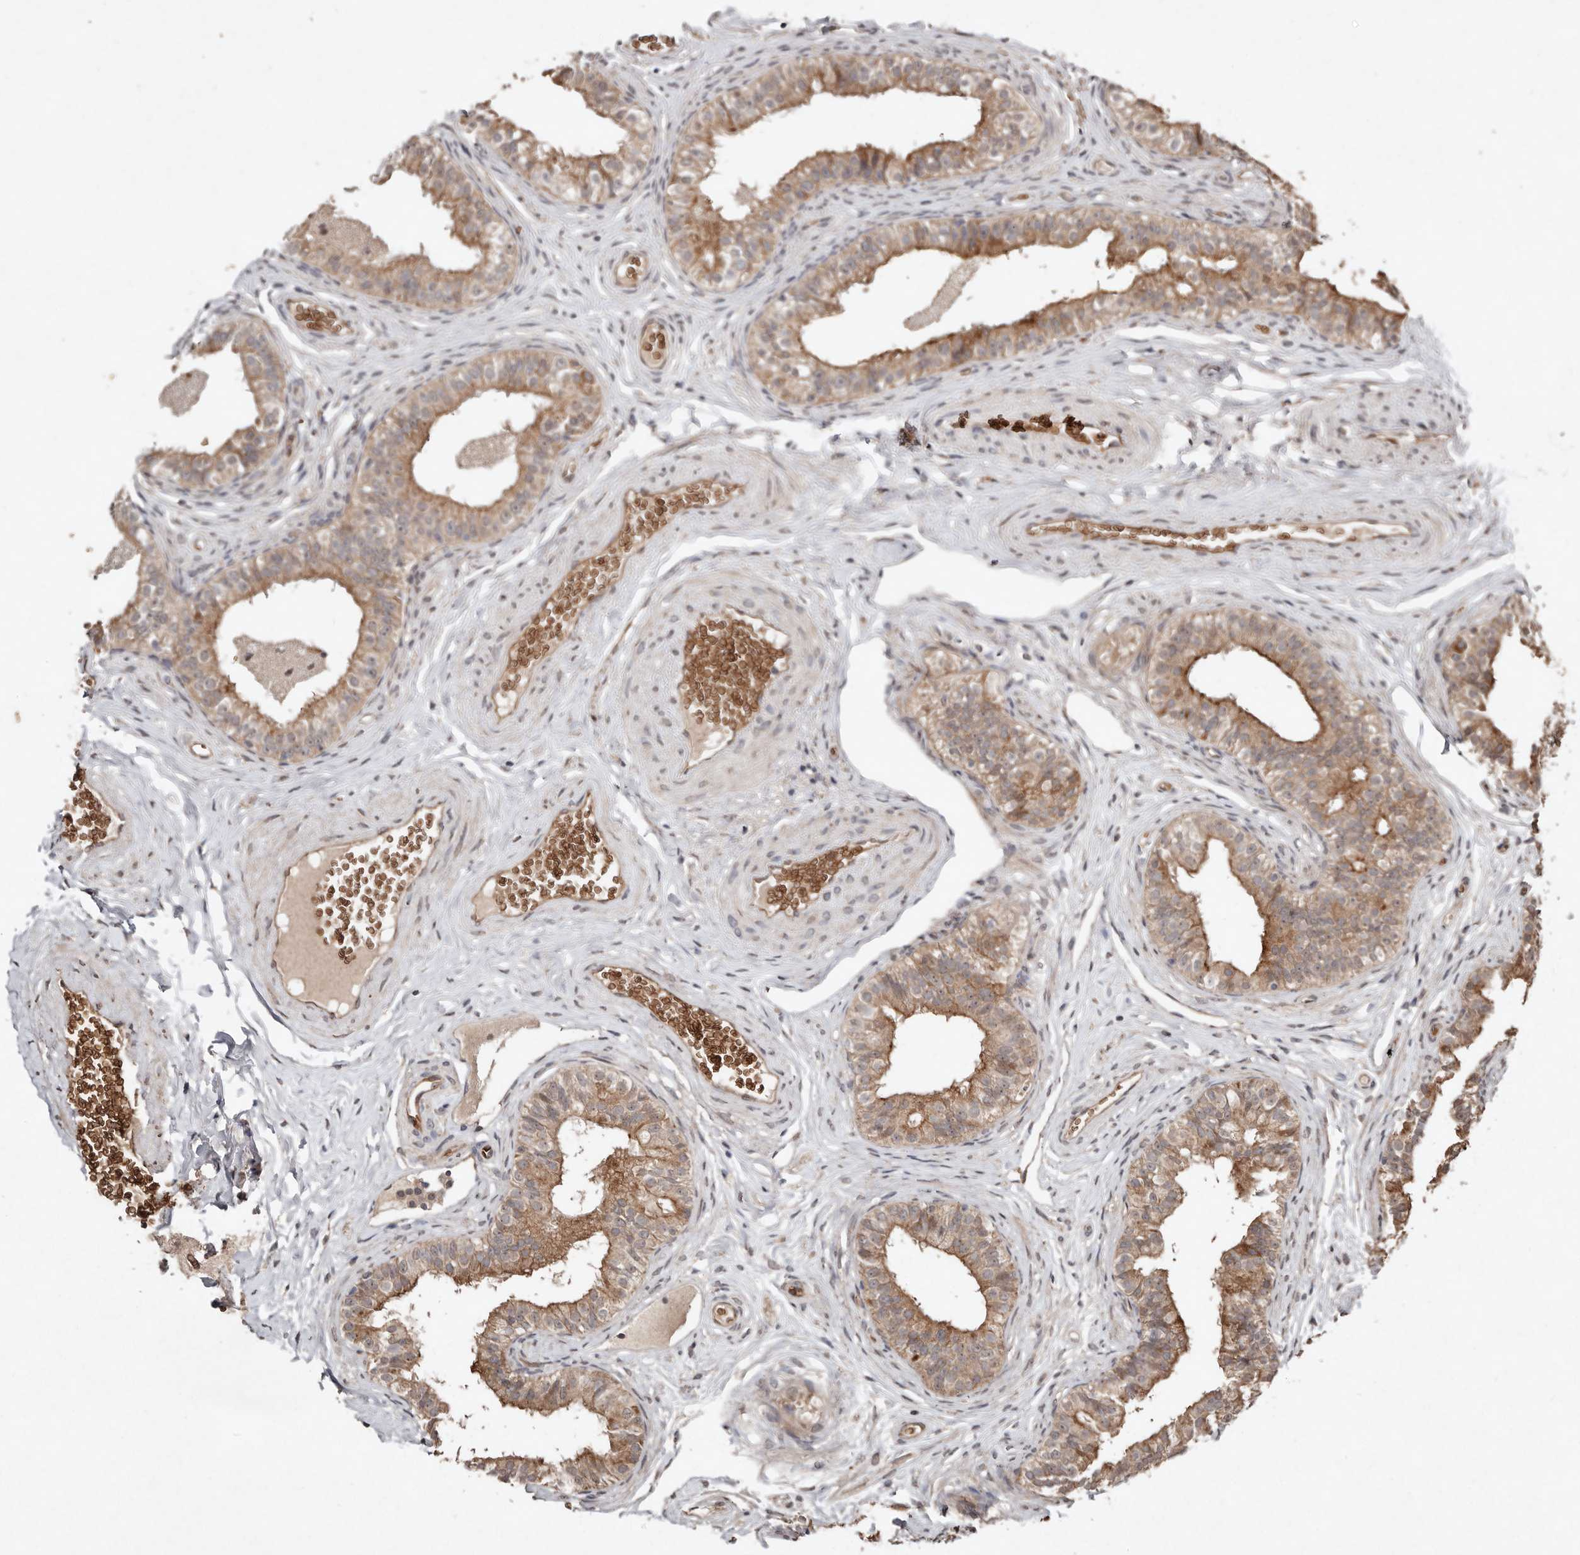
{"staining": {"intensity": "moderate", "quantity": ">75%", "location": "cytoplasmic/membranous"}, "tissue": "epididymis", "cell_type": "Glandular cells", "image_type": "normal", "snomed": [{"axis": "morphology", "description": "Normal tissue, NOS"}, {"axis": "topography", "description": "Epididymis"}], "caption": "Immunohistochemical staining of normal epididymis exhibits >75% levels of moderate cytoplasmic/membranous protein staining in about >75% of glandular cells. (Stains: DAB (3,3'-diaminobenzidine) in brown, nuclei in blue, Microscopy: brightfield microscopy at high magnification).", "gene": "DIP2C", "patient": {"sex": "male", "age": 49}}